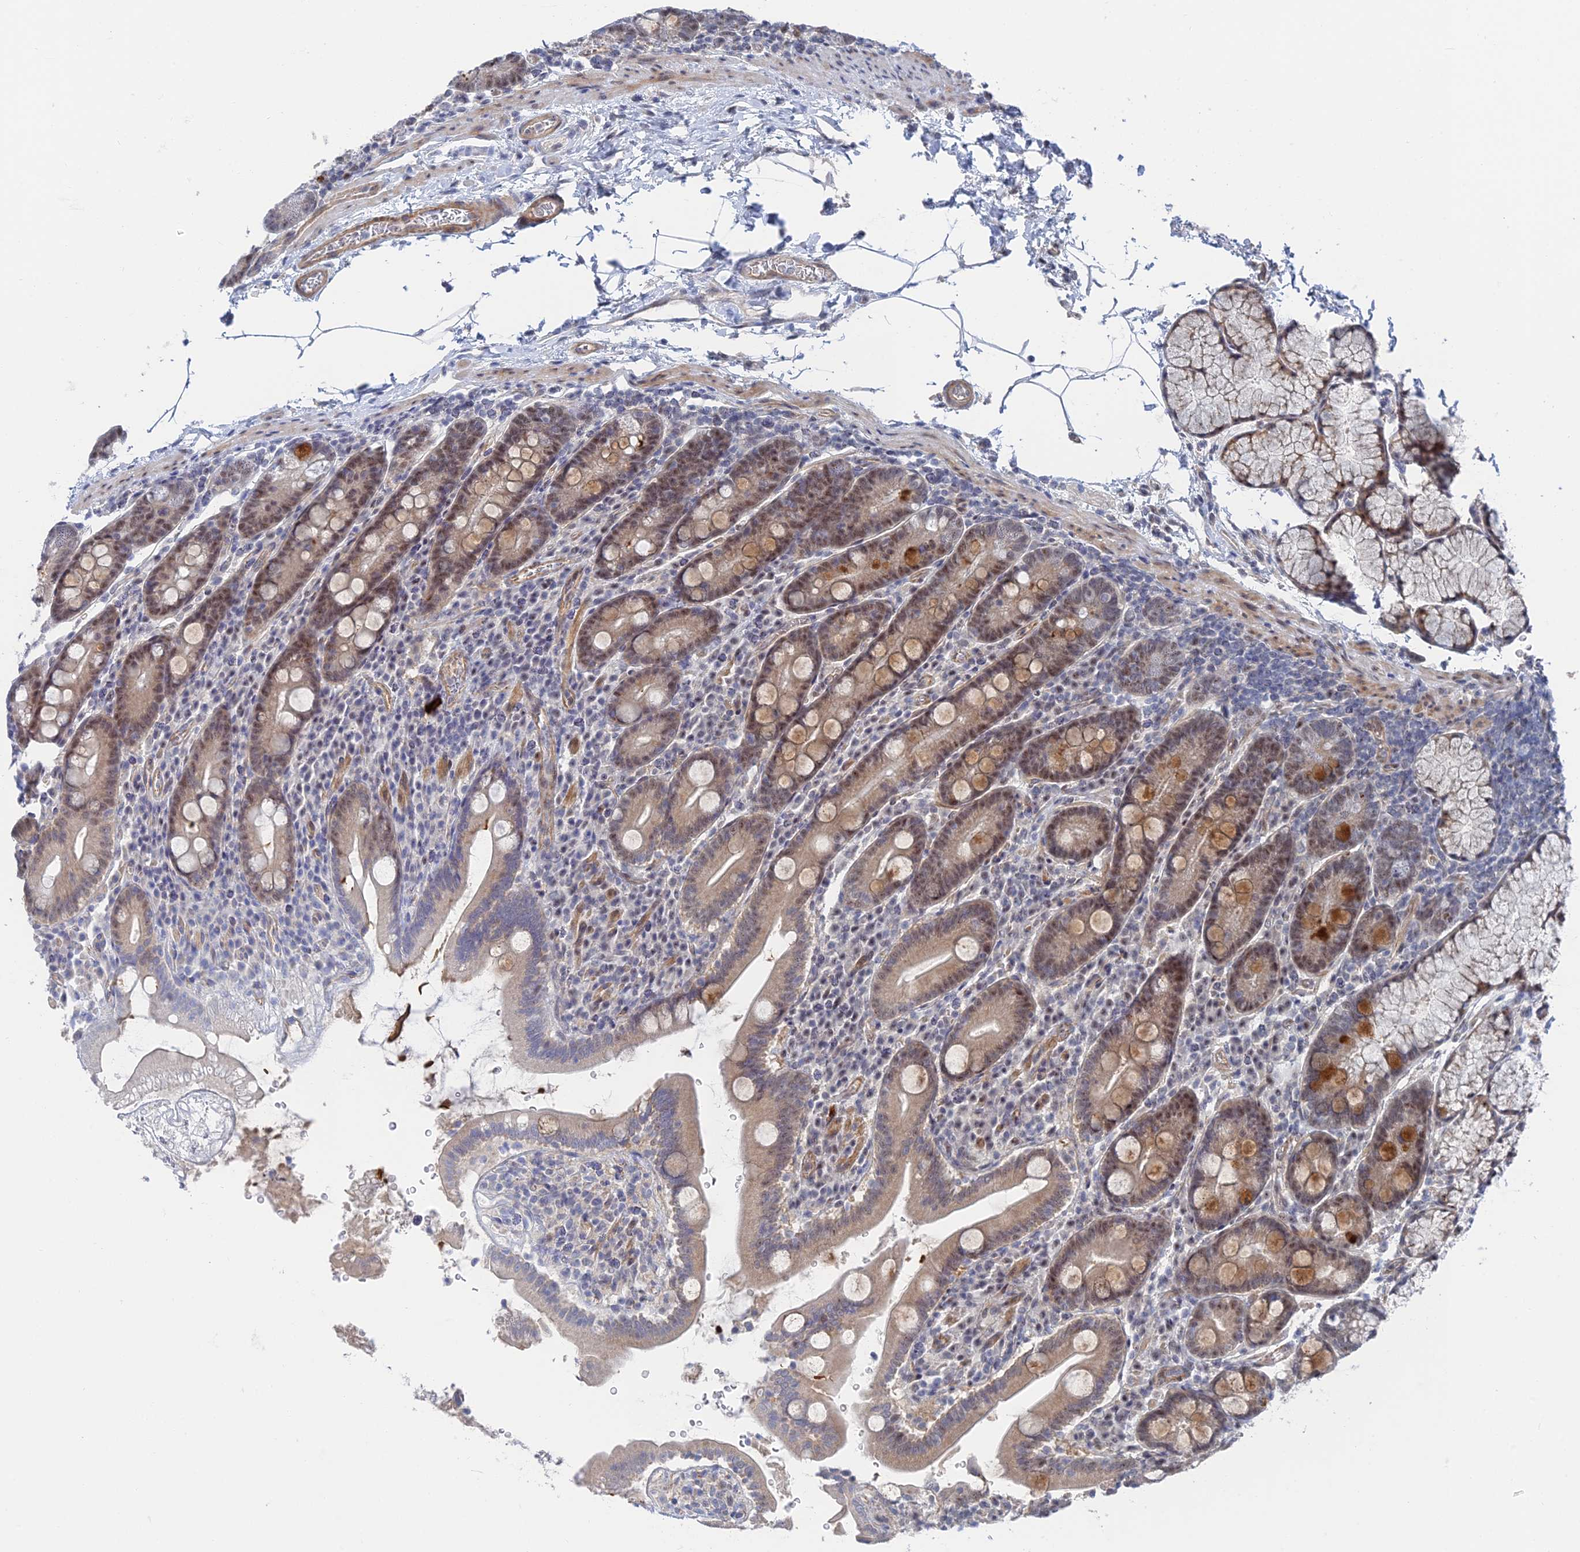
{"staining": {"intensity": "moderate", "quantity": ">75%", "location": "cytoplasmic/membranous,nuclear"}, "tissue": "duodenum", "cell_type": "Glandular cells", "image_type": "normal", "snomed": [{"axis": "morphology", "description": "Normal tissue, NOS"}, {"axis": "topography", "description": "Duodenum"}], "caption": "This histopathology image reveals IHC staining of unremarkable duodenum, with medium moderate cytoplasmic/membranous,nuclear staining in approximately >75% of glandular cells.", "gene": "CFAP92", "patient": {"sex": "male", "age": 35}}